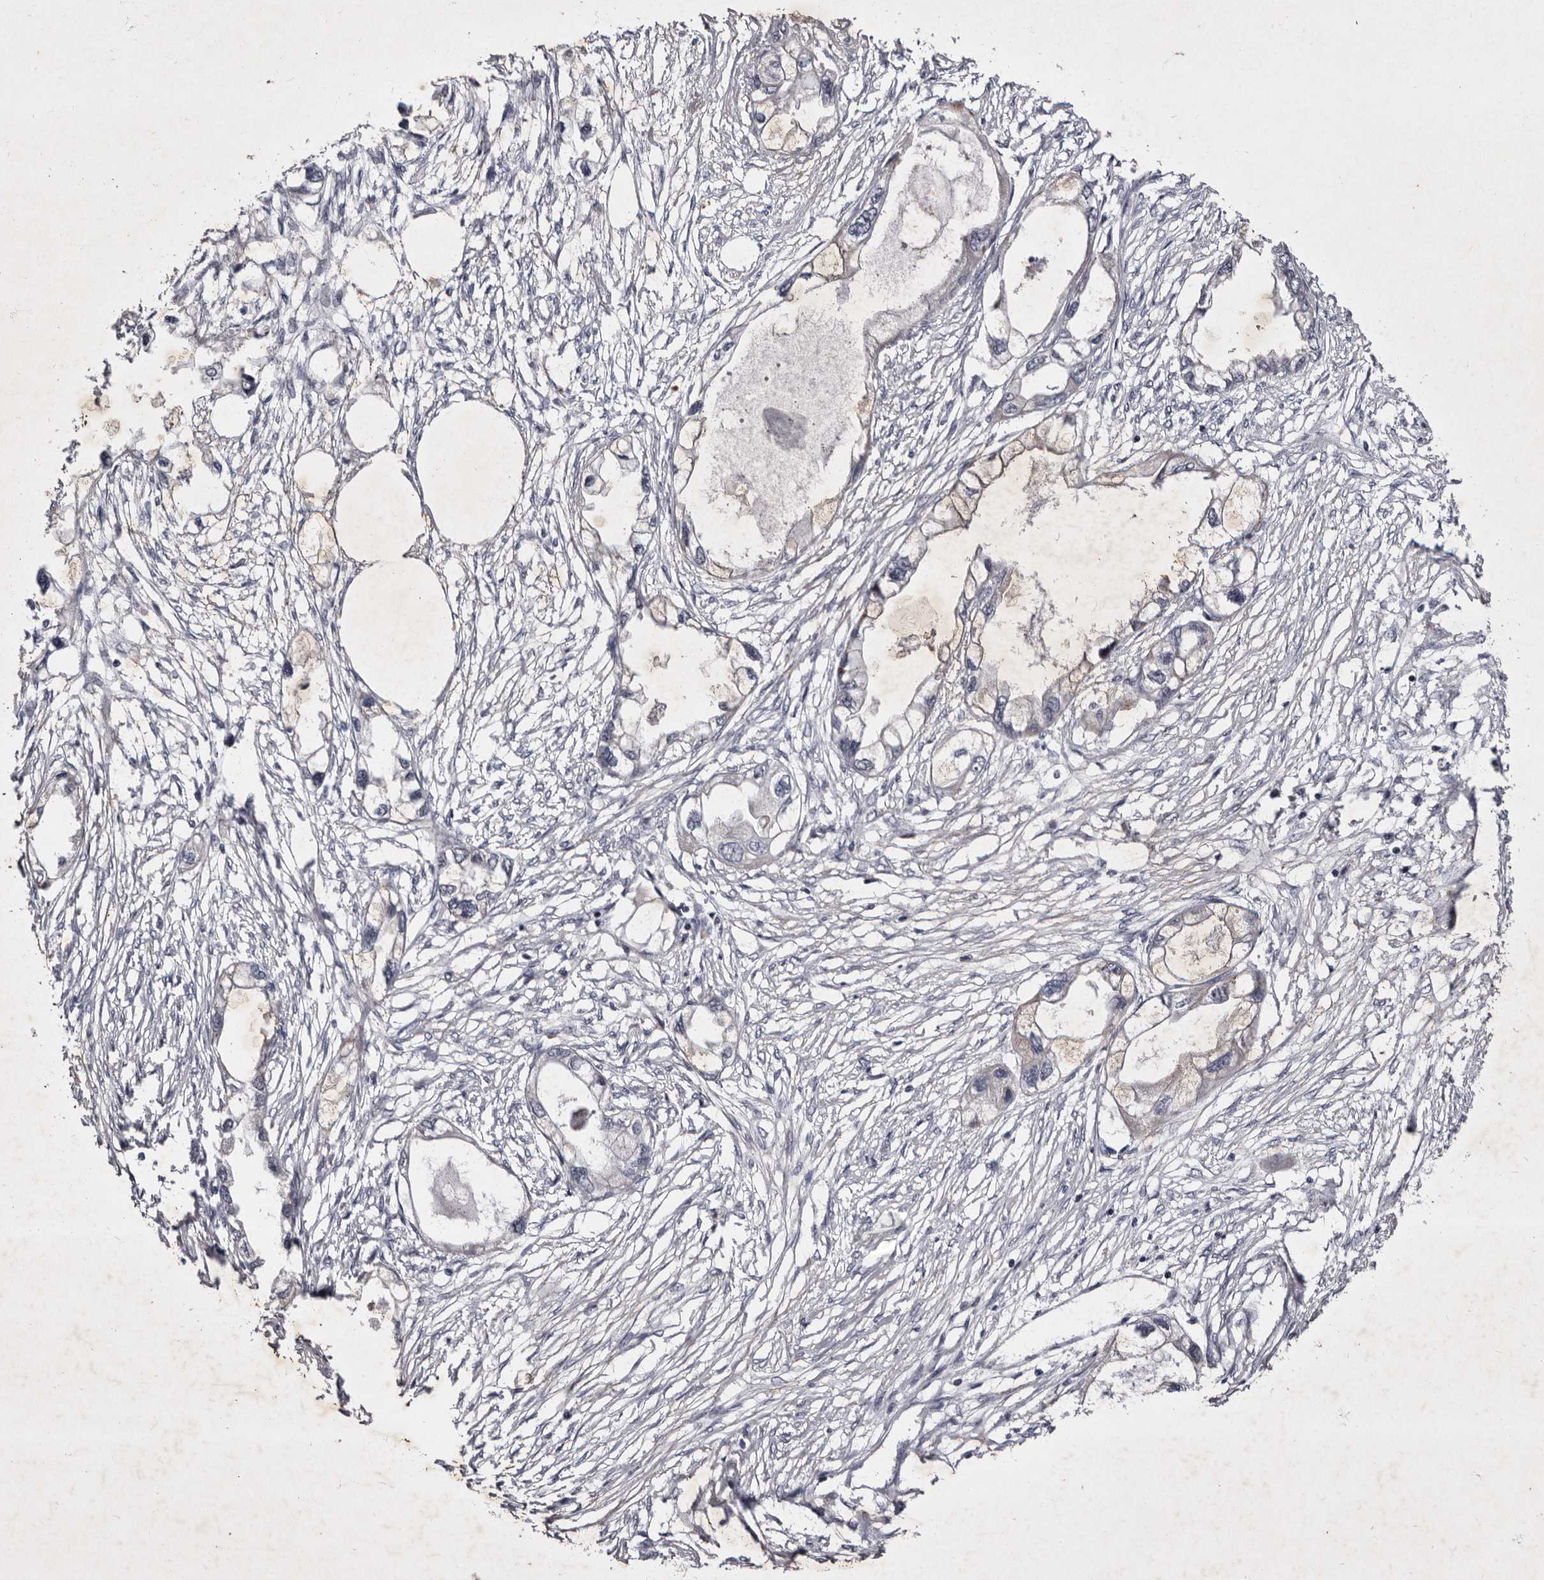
{"staining": {"intensity": "negative", "quantity": "none", "location": "none"}, "tissue": "endometrial cancer", "cell_type": "Tumor cells", "image_type": "cancer", "snomed": [{"axis": "morphology", "description": "Adenocarcinoma, NOS"}, {"axis": "morphology", "description": "Adenocarcinoma, metastatic, NOS"}, {"axis": "topography", "description": "Adipose tissue"}, {"axis": "topography", "description": "Endometrium"}], "caption": "Tumor cells show no significant staining in endometrial adenocarcinoma.", "gene": "TNKS", "patient": {"sex": "female", "age": 67}}